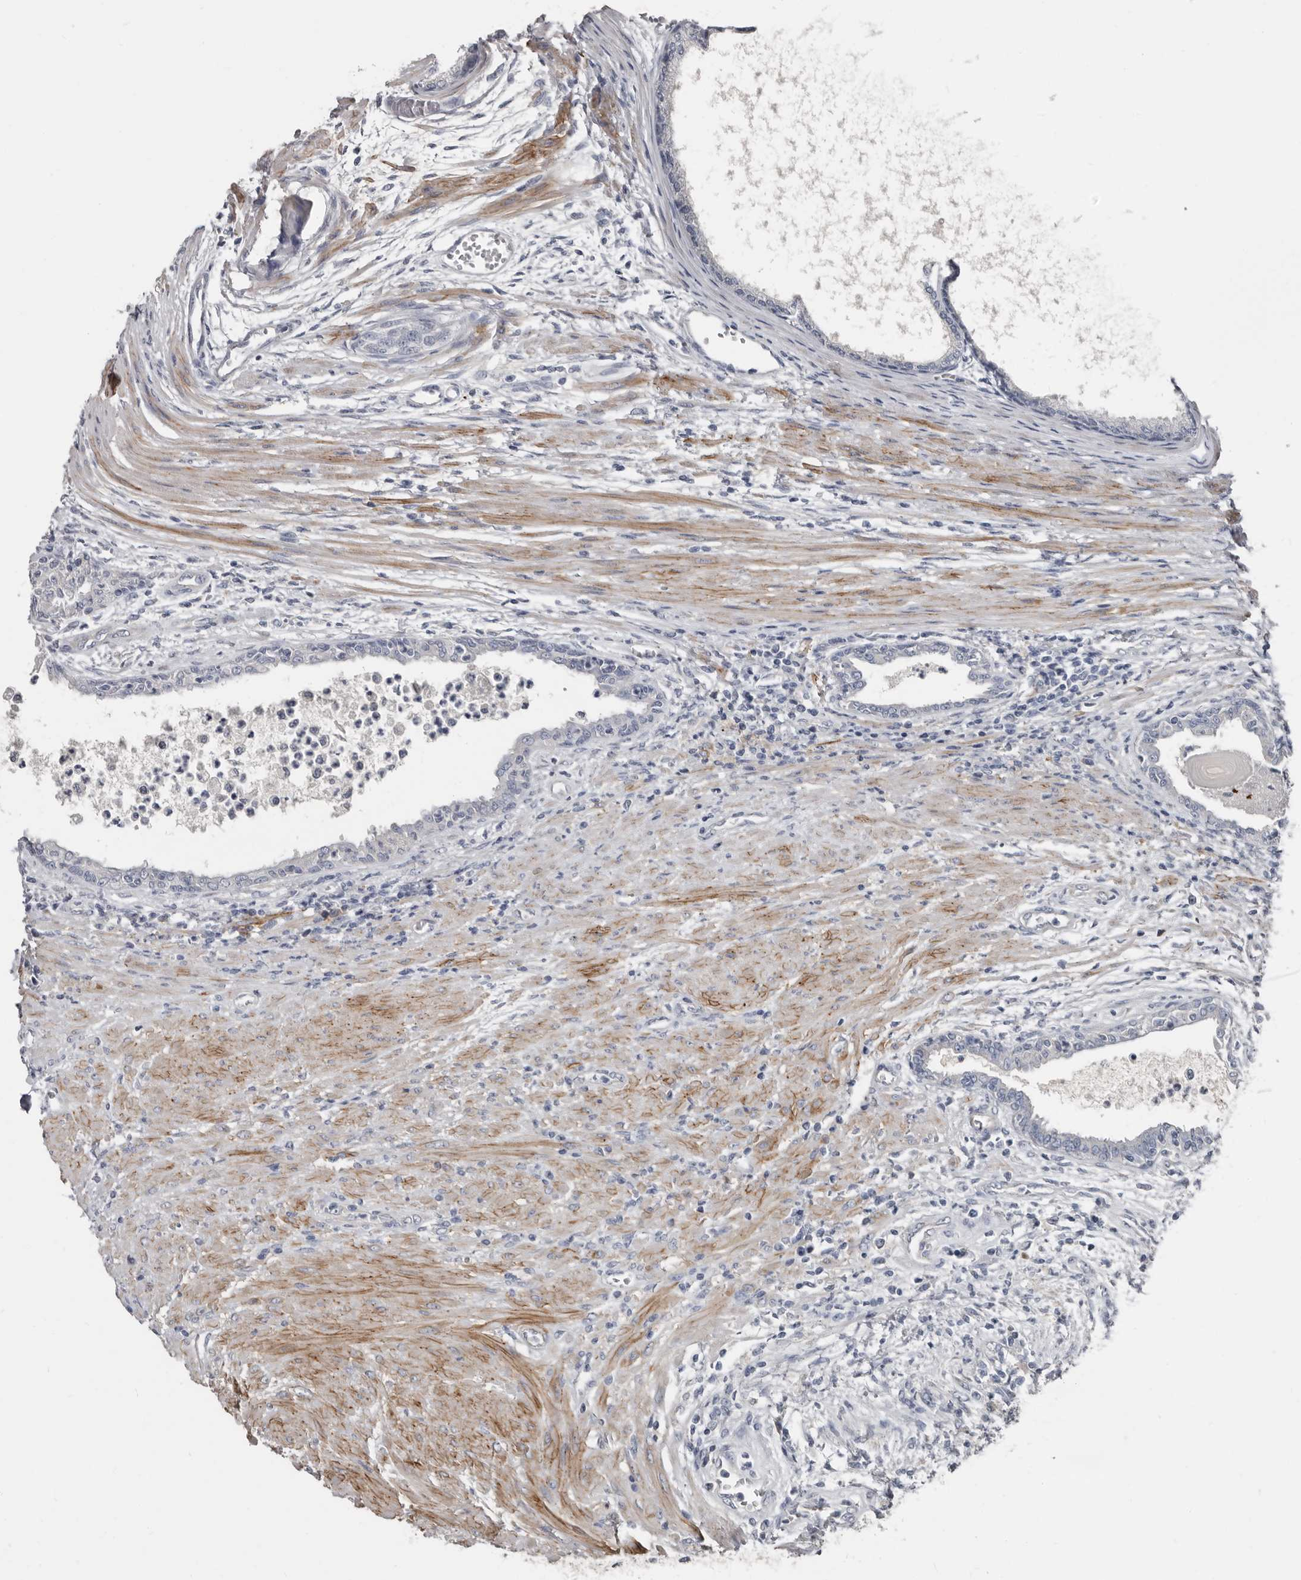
{"staining": {"intensity": "negative", "quantity": "none", "location": "none"}, "tissue": "prostate cancer", "cell_type": "Tumor cells", "image_type": "cancer", "snomed": [{"axis": "morphology", "description": "Normal tissue, NOS"}, {"axis": "morphology", "description": "Adenocarcinoma, Low grade"}, {"axis": "topography", "description": "Prostate"}, {"axis": "topography", "description": "Peripheral nerve tissue"}], "caption": "Prostate cancer stained for a protein using immunohistochemistry (IHC) shows no positivity tumor cells.", "gene": "ZNF114", "patient": {"sex": "male", "age": 71}}